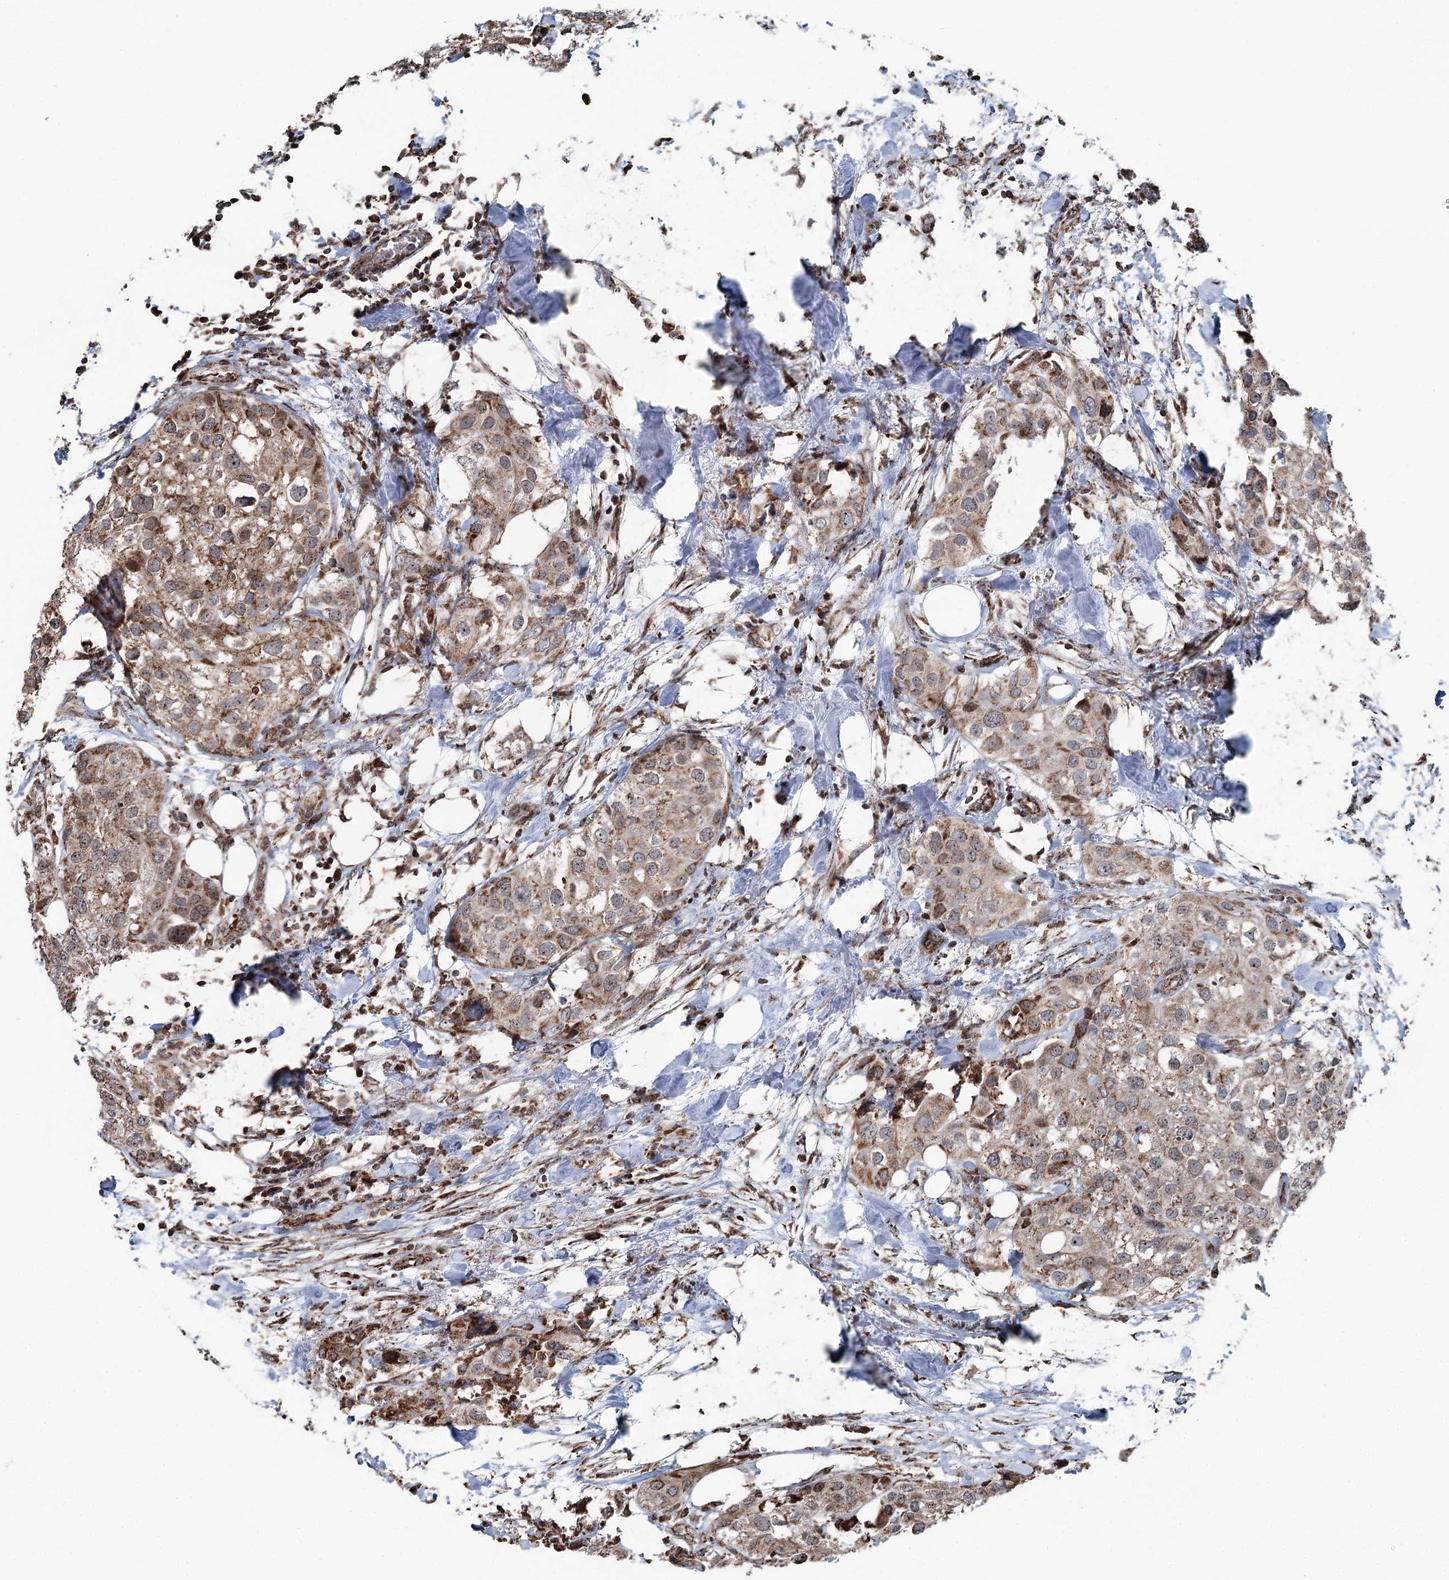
{"staining": {"intensity": "moderate", "quantity": ">75%", "location": "cytoplasmic/membranous"}, "tissue": "urothelial cancer", "cell_type": "Tumor cells", "image_type": "cancer", "snomed": [{"axis": "morphology", "description": "Urothelial carcinoma, High grade"}, {"axis": "topography", "description": "Urinary bladder"}], "caption": "High-magnification brightfield microscopy of high-grade urothelial carcinoma stained with DAB (brown) and counterstained with hematoxylin (blue). tumor cells exhibit moderate cytoplasmic/membranous expression is identified in approximately>75% of cells.", "gene": "STEEP1", "patient": {"sex": "male", "age": 64}}